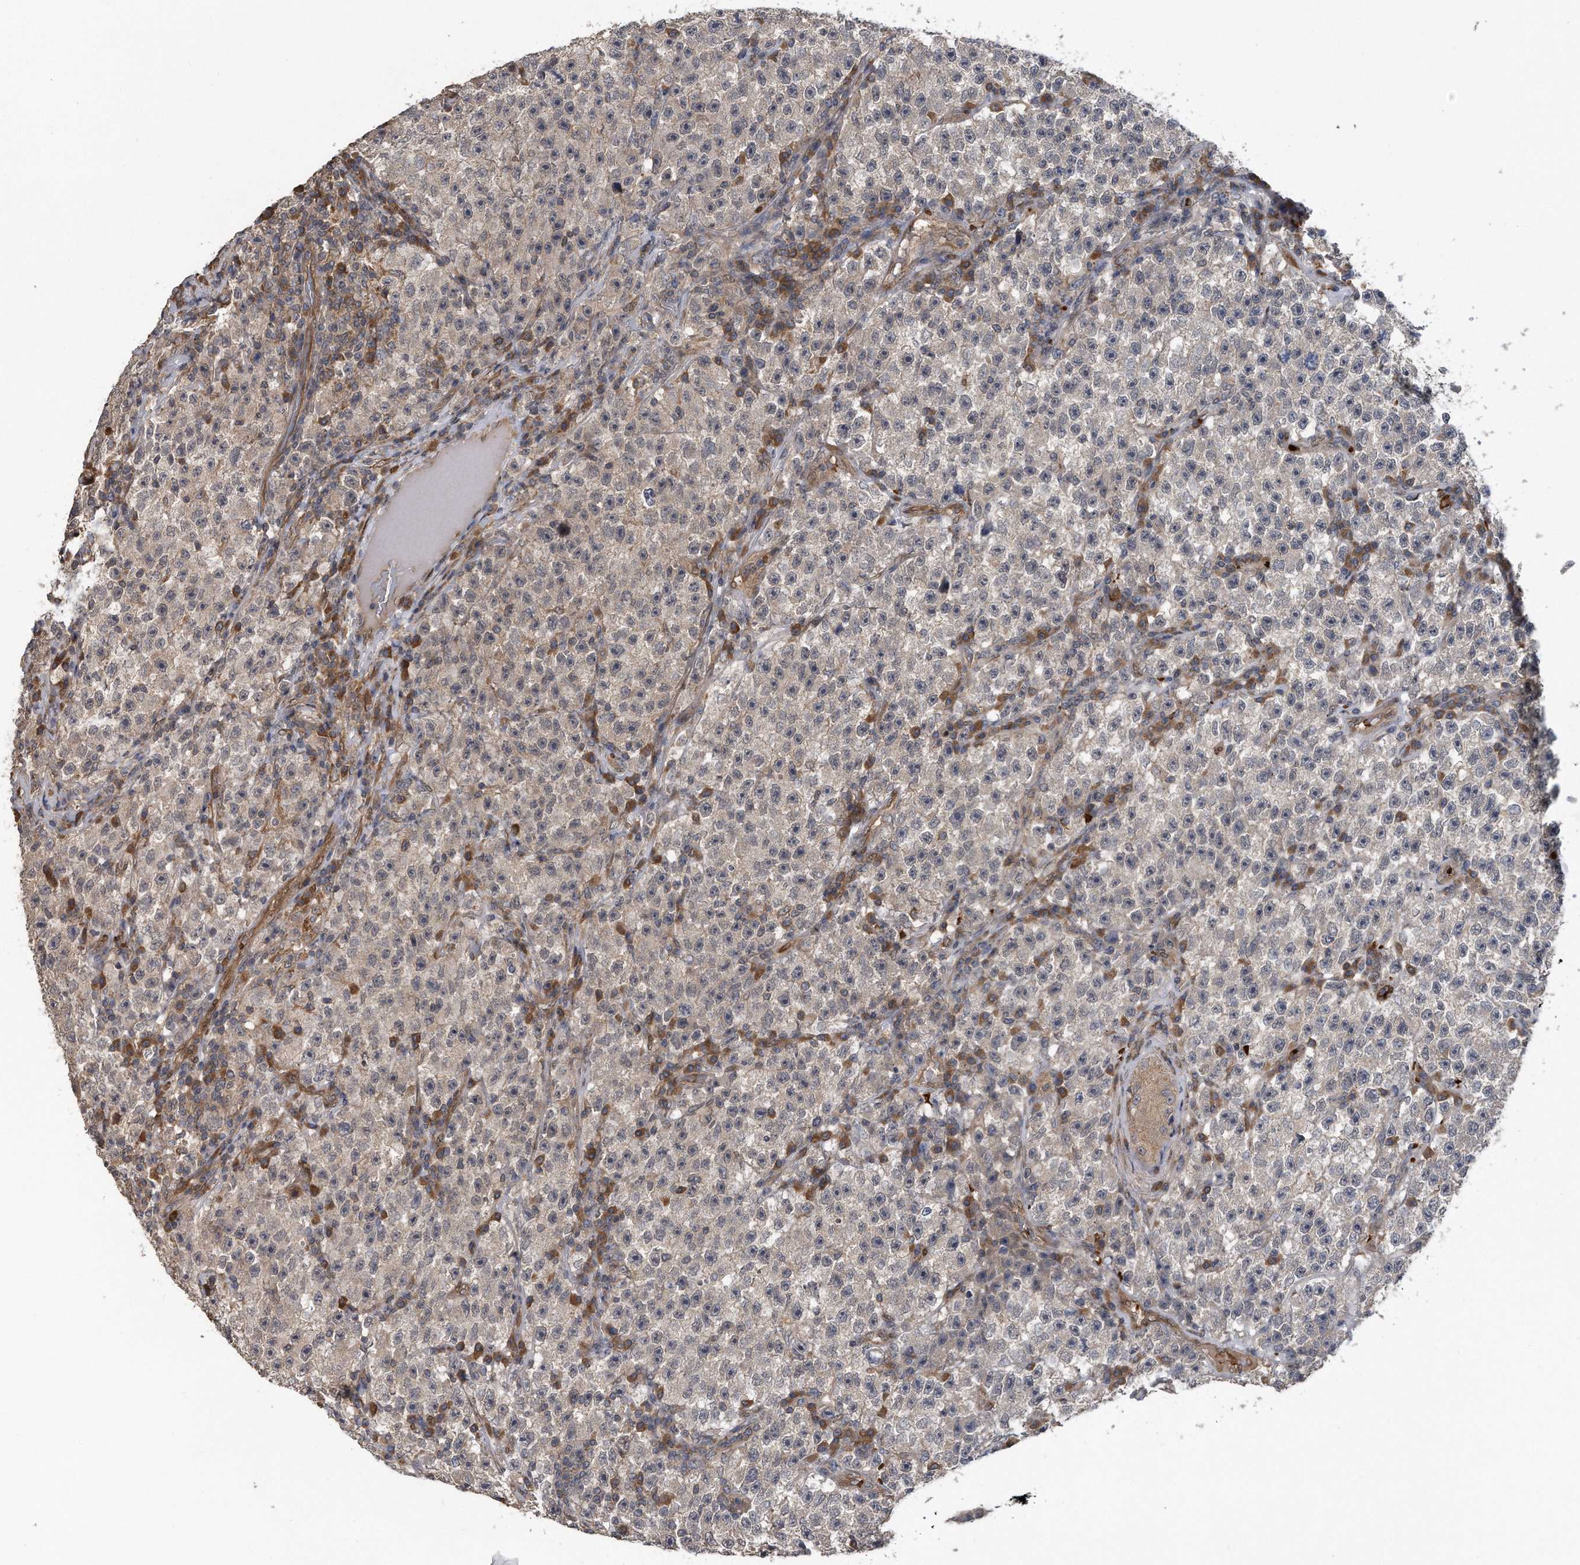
{"staining": {"intensity": "weak", "quantity": "<25%", "location": "cytoplasmic/membranous"}, "tissue": "testis cancer", "cell_type": "Tumor cells", "image_type": "cancer", "snomed": [{"axis": "morphology", "description": "Seminoma, NOS"}, {"axis": "topography", "description": "Testis"}], "caption": "The micrograph displays no staining of tumor cells in testis seminoma.", "gene": "ZNF79", "patient": {"sex": "male", "age": 22}}